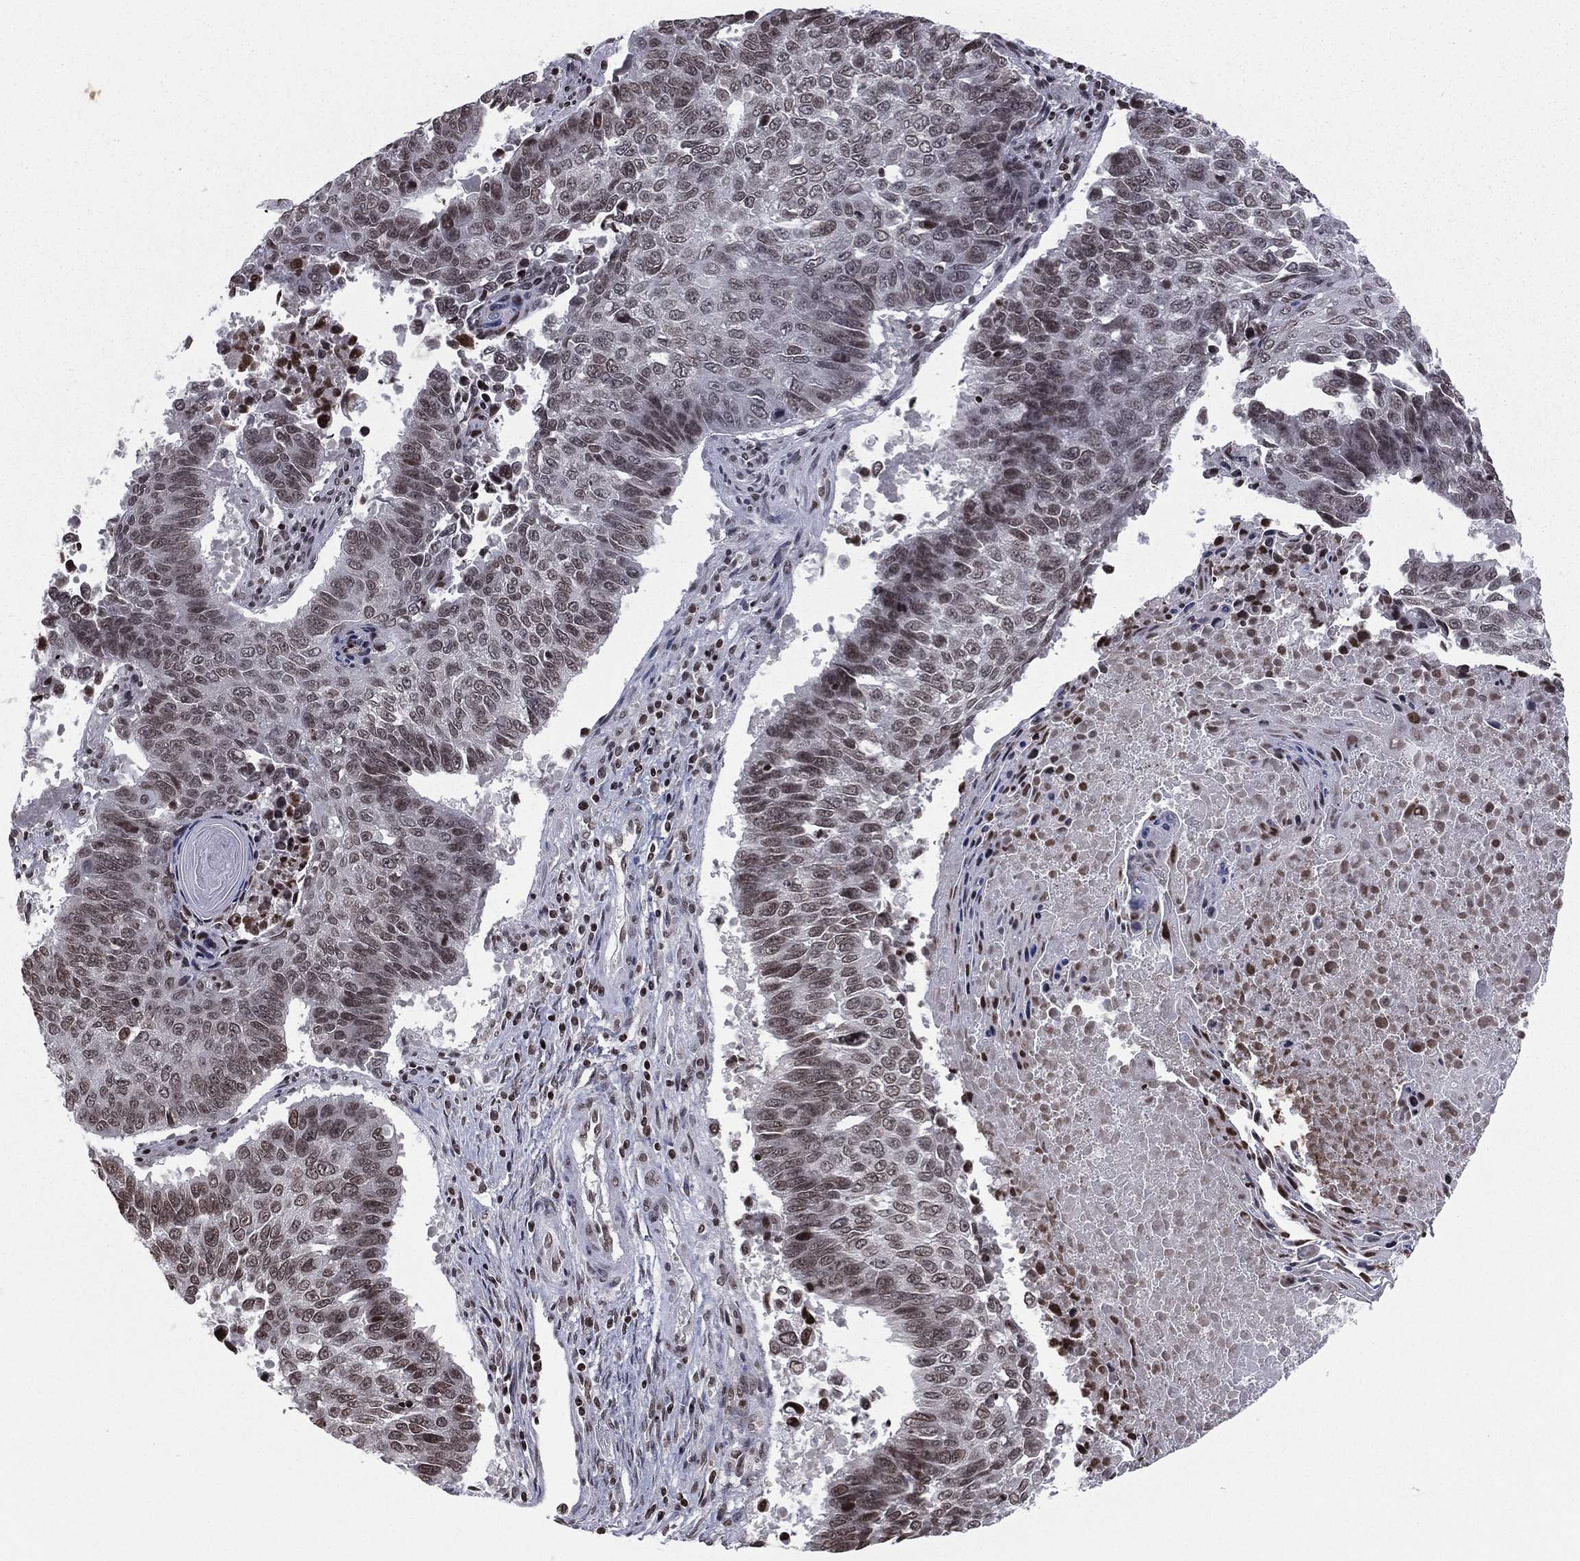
{"staining": {"intensity": "moderate", "quantity": "25%-75%", "location": "nuclear"}, "tissue": "lung cancer", "cell_type": "Tumor cells", "image_type": "cancer", "snomed": [{"axis": "morphology", "description": "Squamous cell carcinoma, NOS"}, {"axis": "topography", "description": "Lung"}], "caption": "There is medium levels of moderate nuclear expression in tumor cells of lung cancer, as demonstrated by immunohistochemical staining (brown color).", "gene": "RFX7", "patient": {"sex": "male", "age": 73}}